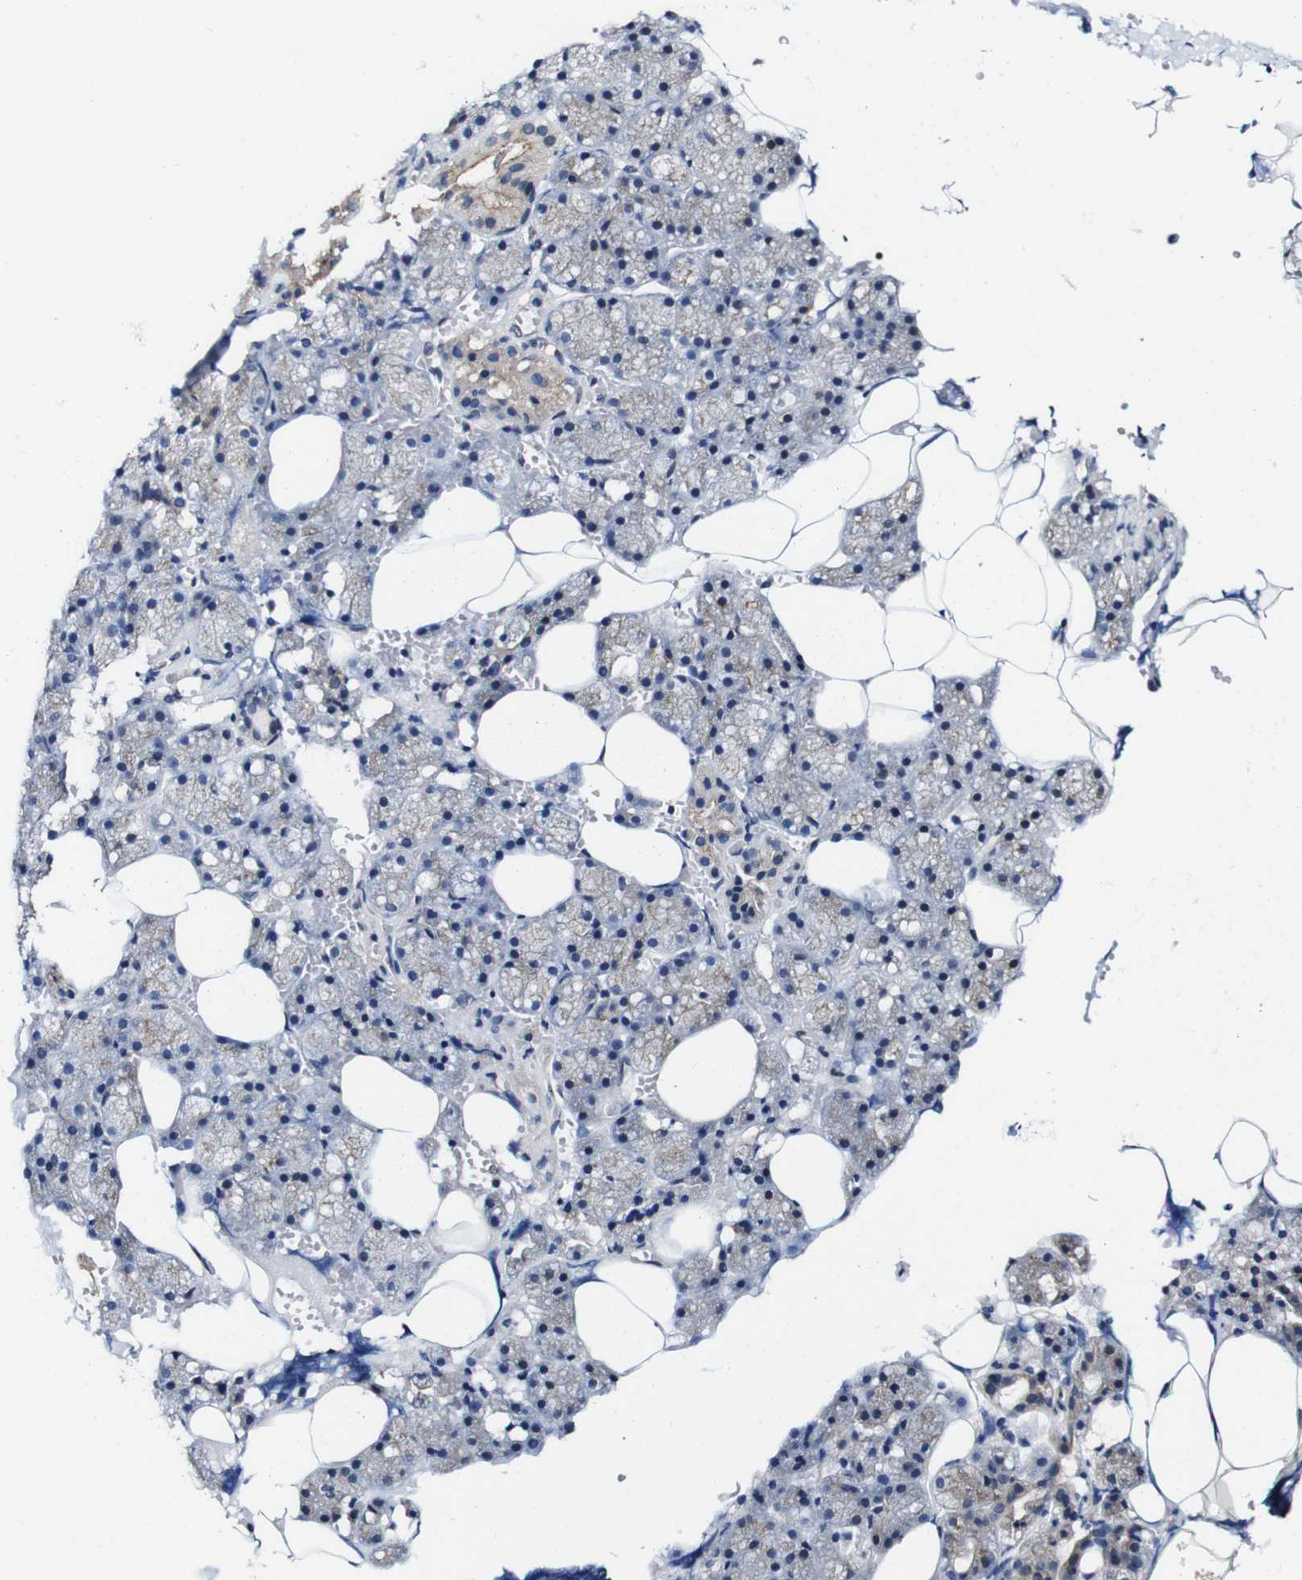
{"staining": {"intensity": "moderate", "quantity": "25%-75%", "location": "cytoplasmic/membranous"}, "tissue": "salivary gland", "cell_type": "Glandular cells", "image_type": "normal", "snomed": [{"axis": "morphology", "description": "Normal tissue, NOS"}, {"axis": "topography", "description": "Salivary gland"}], "caption": "An IHC photomicrograph of normal tissue is shown. Protein staining in brown shows moderate cytoplasmic/membranous positivity in salivary gland within glandular cells.", "gene": "CSF1R", "patient": {"sex": "male", "age": 62}}